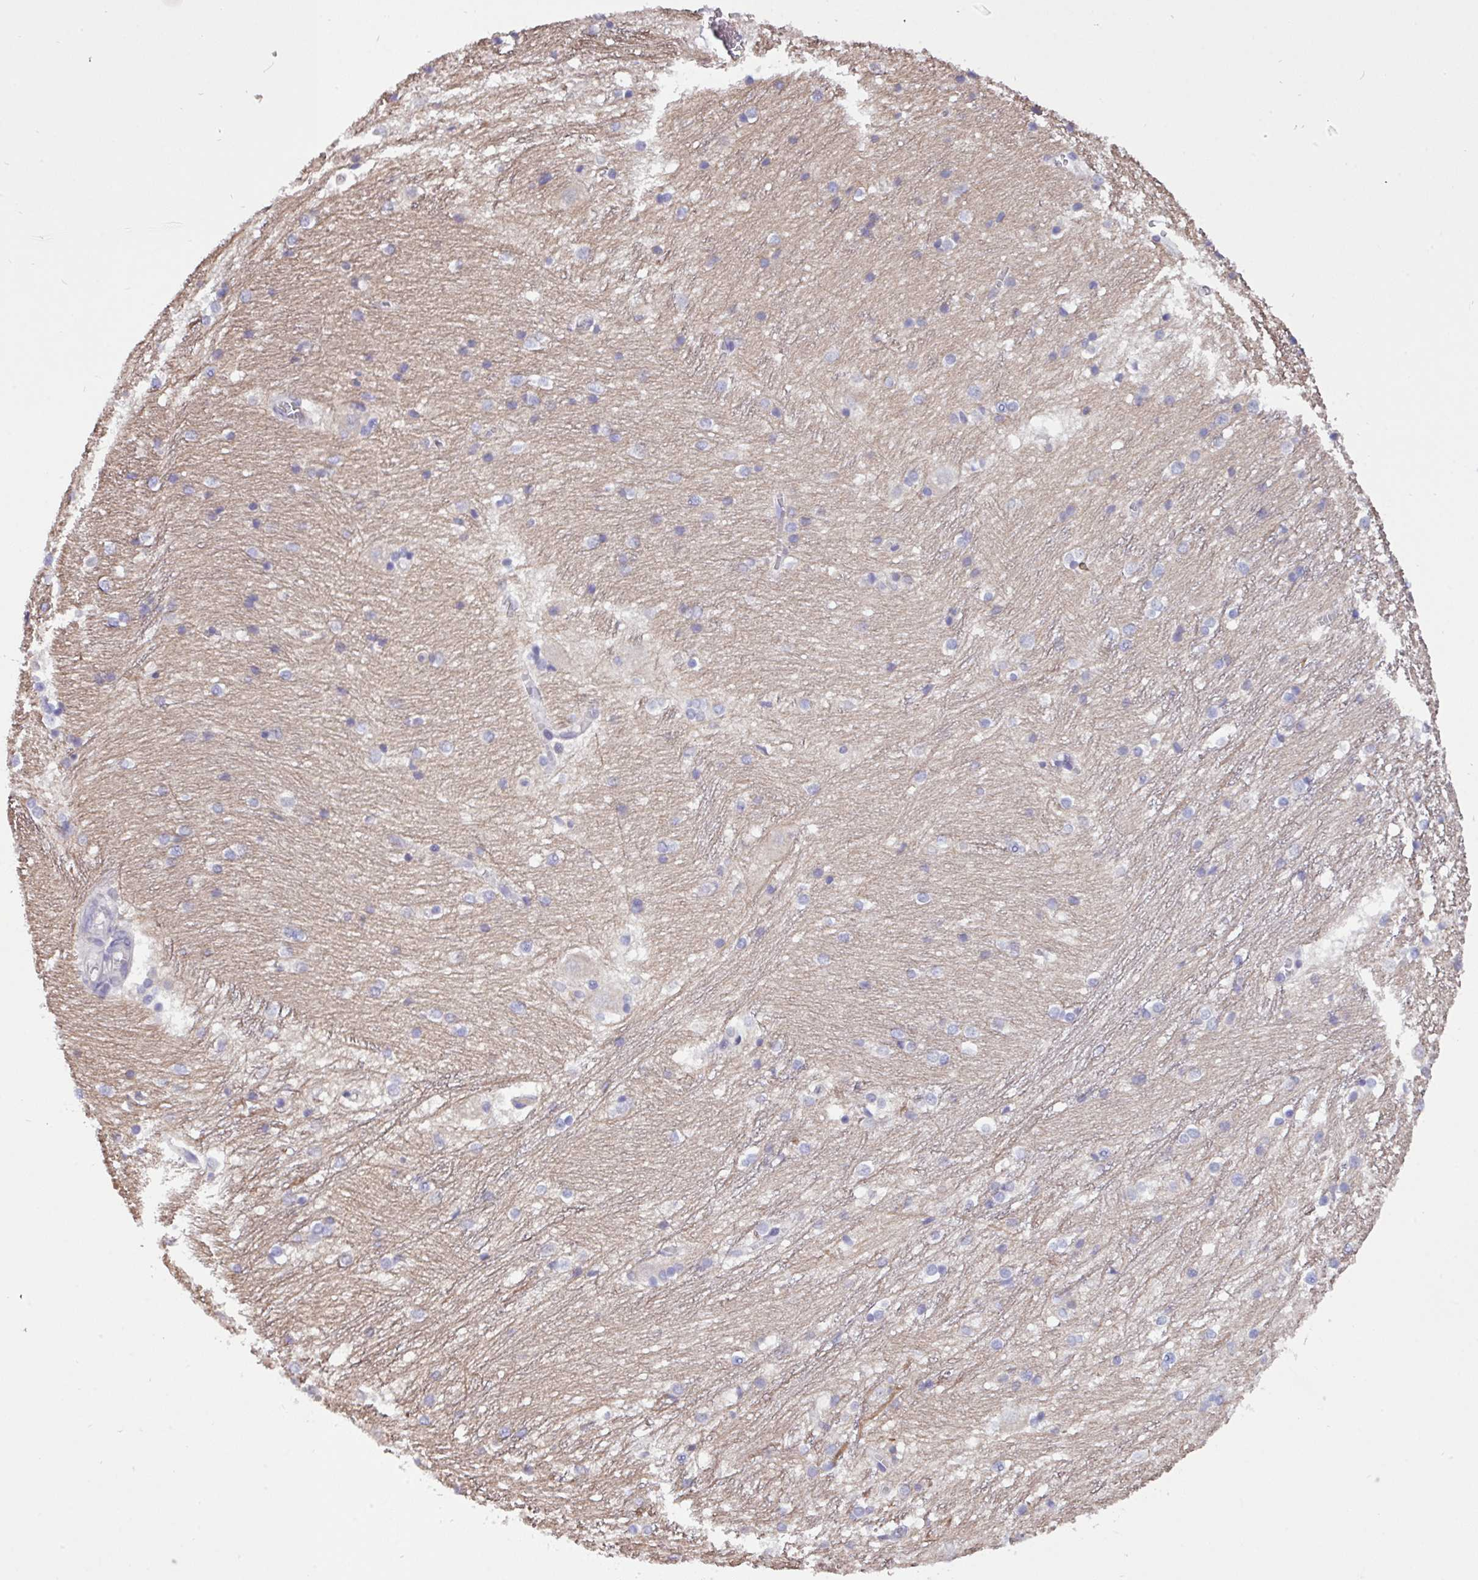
{"staining": {"intensity": "negative", "quantity": "none", "location": "none"}, "tissue": "caudate", "cell_type": "Glial cells", "image_type": "normal", "snomed": [{"axis": "morphology", "description": "Normal tissue, NOS"}, {"axis": "topography", "description": "Lateral ventricle wall"}], "caption": "An immunohistochemistry micrograph of normal caudate is shown. There is no staining in glial cells of caudate.", "gene": "PAX8", "patient": {"sex": "male", "age": 37}}